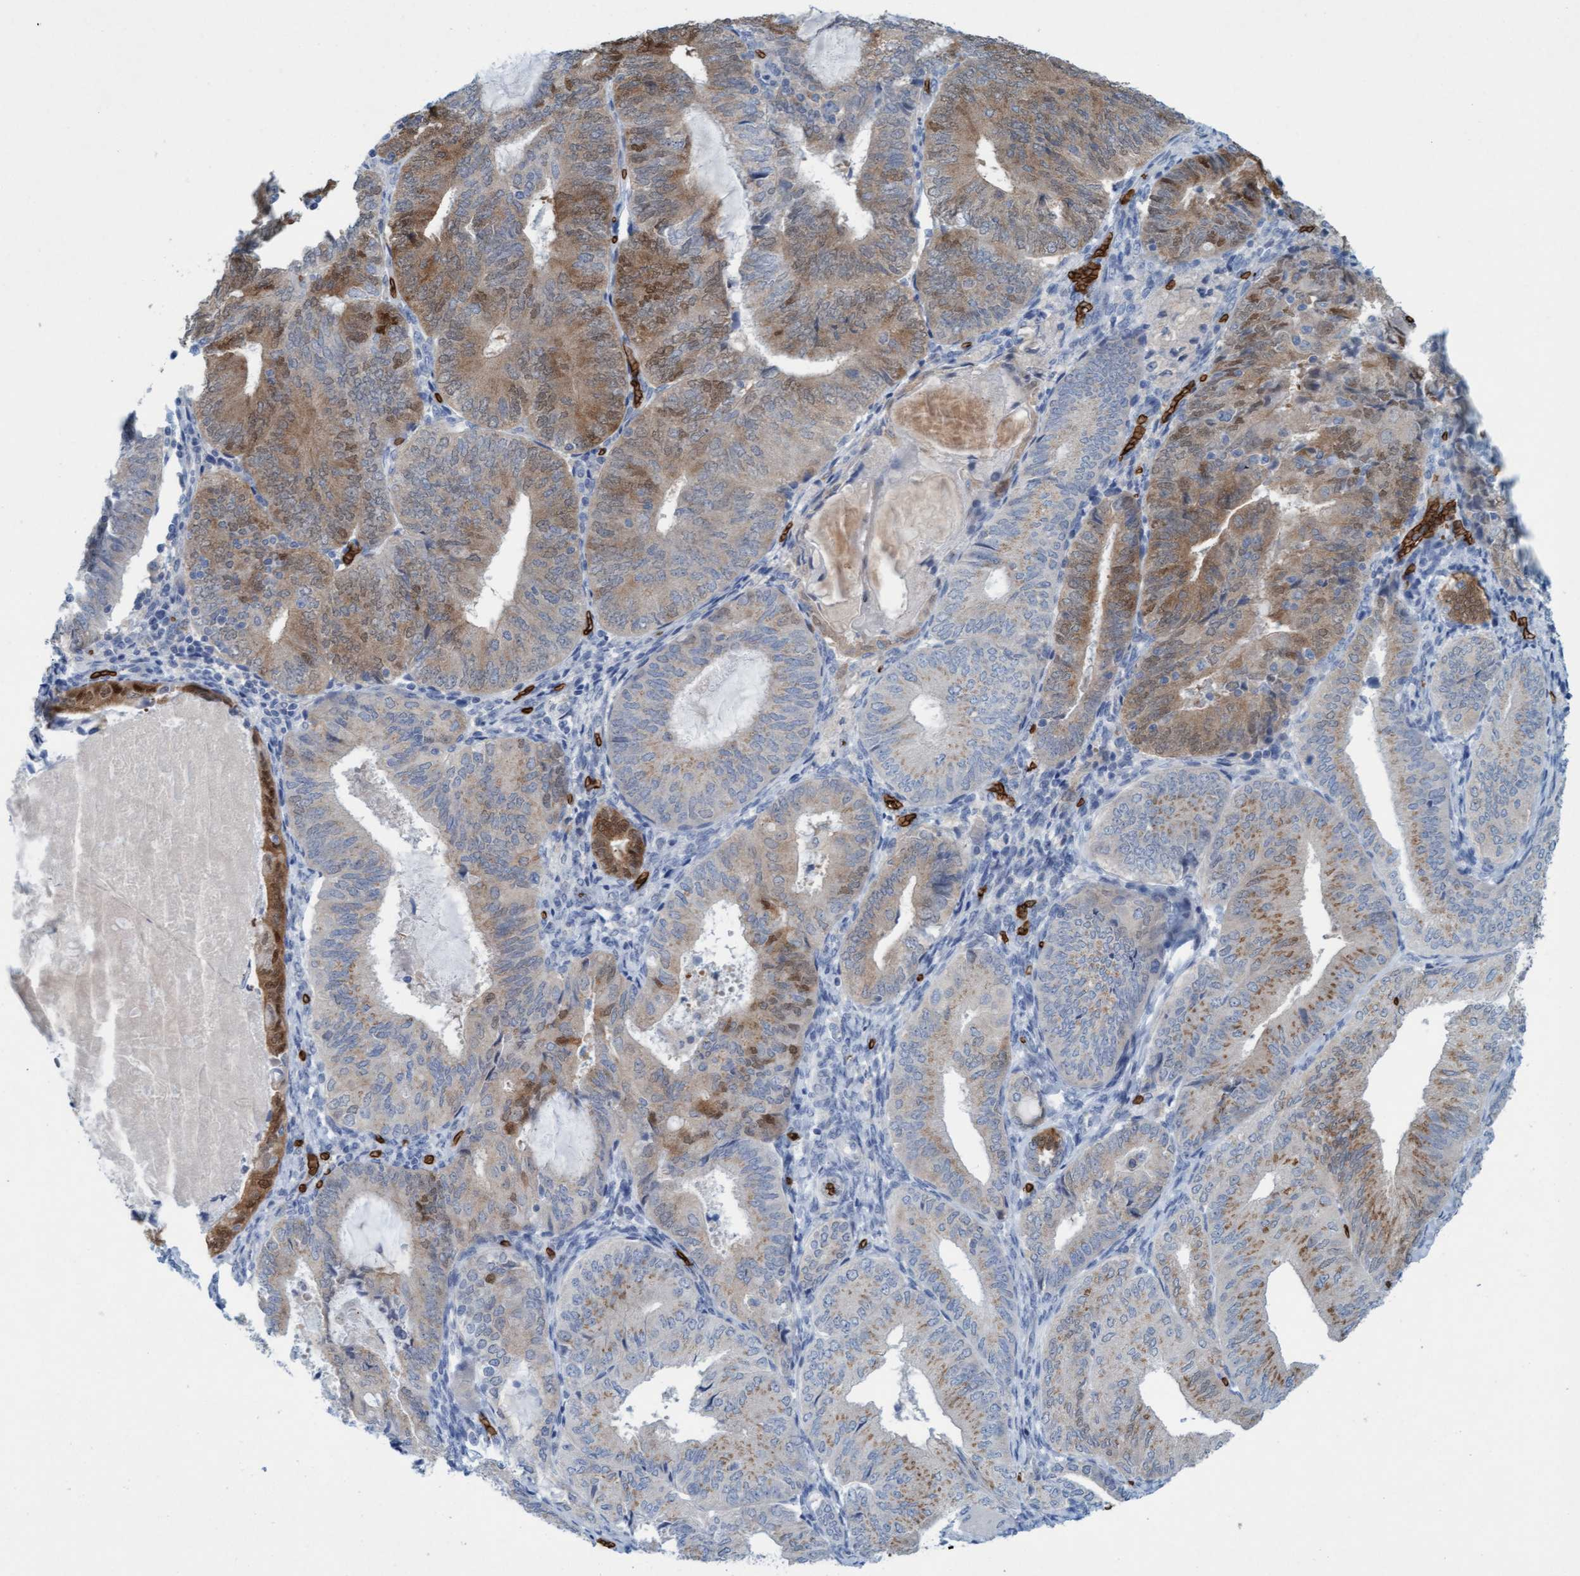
{"staining": {"intensity": "moderate", "quantity": "25%-75%", "location": "cytoplasmic/membranous,nuclear"}, "tissue": "endometrial cancer", "cell_type": "Tumor cells", "image_type": "cancer", "snomed": [{"axis": "morphology", "description": "Adenocarcinoma, NOS"}, {"axis": "topography", "description": "Endometrium"}], "caption": "Protein positivity by IHC demonstrates moderate cytoplasmic/membranous and nuclear staining in approximately 25%-75% of tumor cells in endometrial adenocarcinoma.", "gene": "SPEM2", "patient": {"sex": "female", "age": 81}}